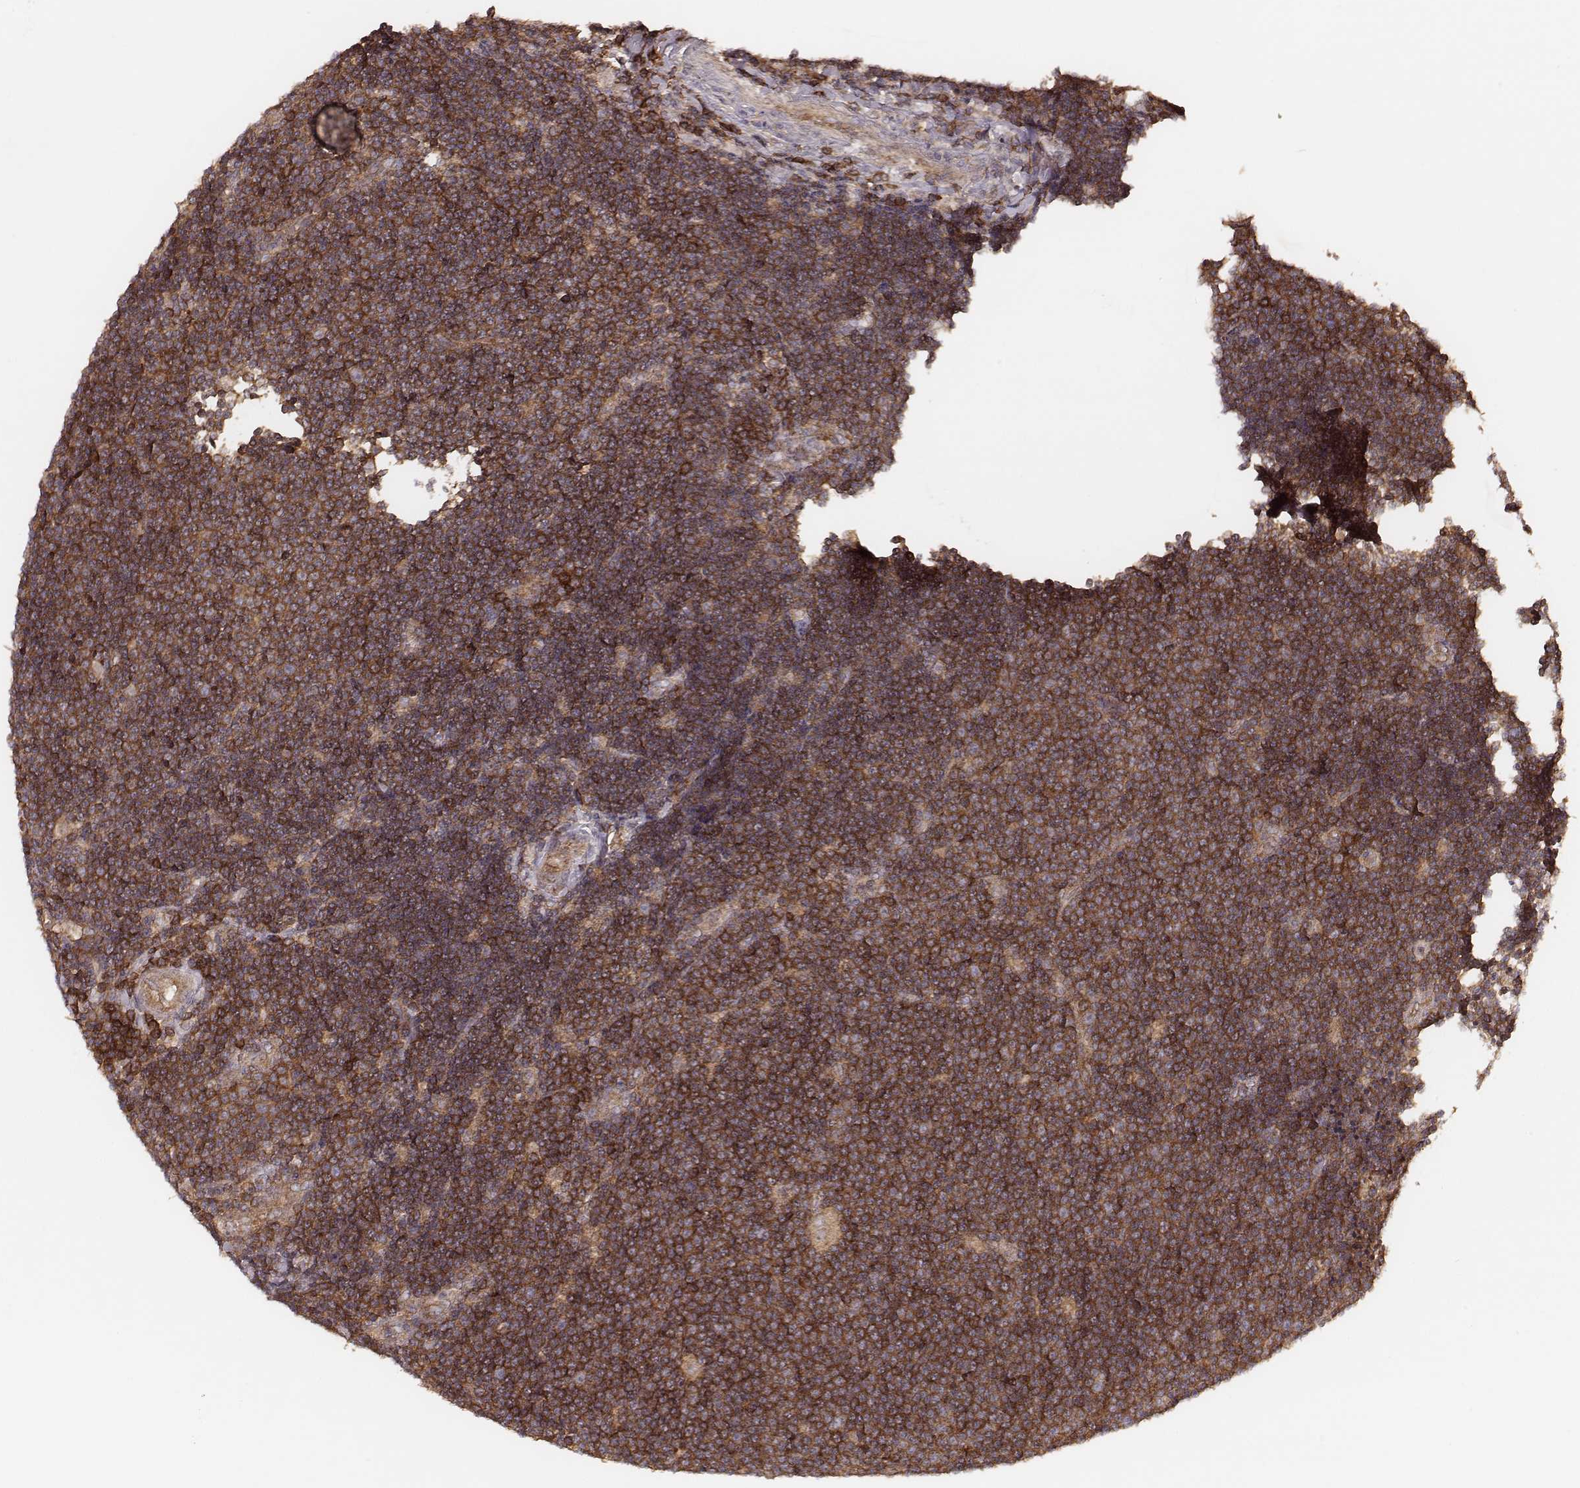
{"staining": {"intensity": "strong", "quantity": ">75%", "location": "cytoplasmic/membranous"}, "tissue": "lymphoma", "cell_type": "Tumor cells", "image_type": "cancer", "snomed": [{"axis": "morphology", "description": "Malignant lymphoma, non-Hodgkin's type, Low grade"}, {"axis": "topography", "description": "Brain"}], "caption": "Malignant lymphoma, non-Hodgkin's type (low-grade) stained for a protein (brown) shows strong cytoplasmic/membranous positive expression in approximately >75% of tumor cells.", "gene": "CARS1", "patient": {"sex": "female", "age": 66}}